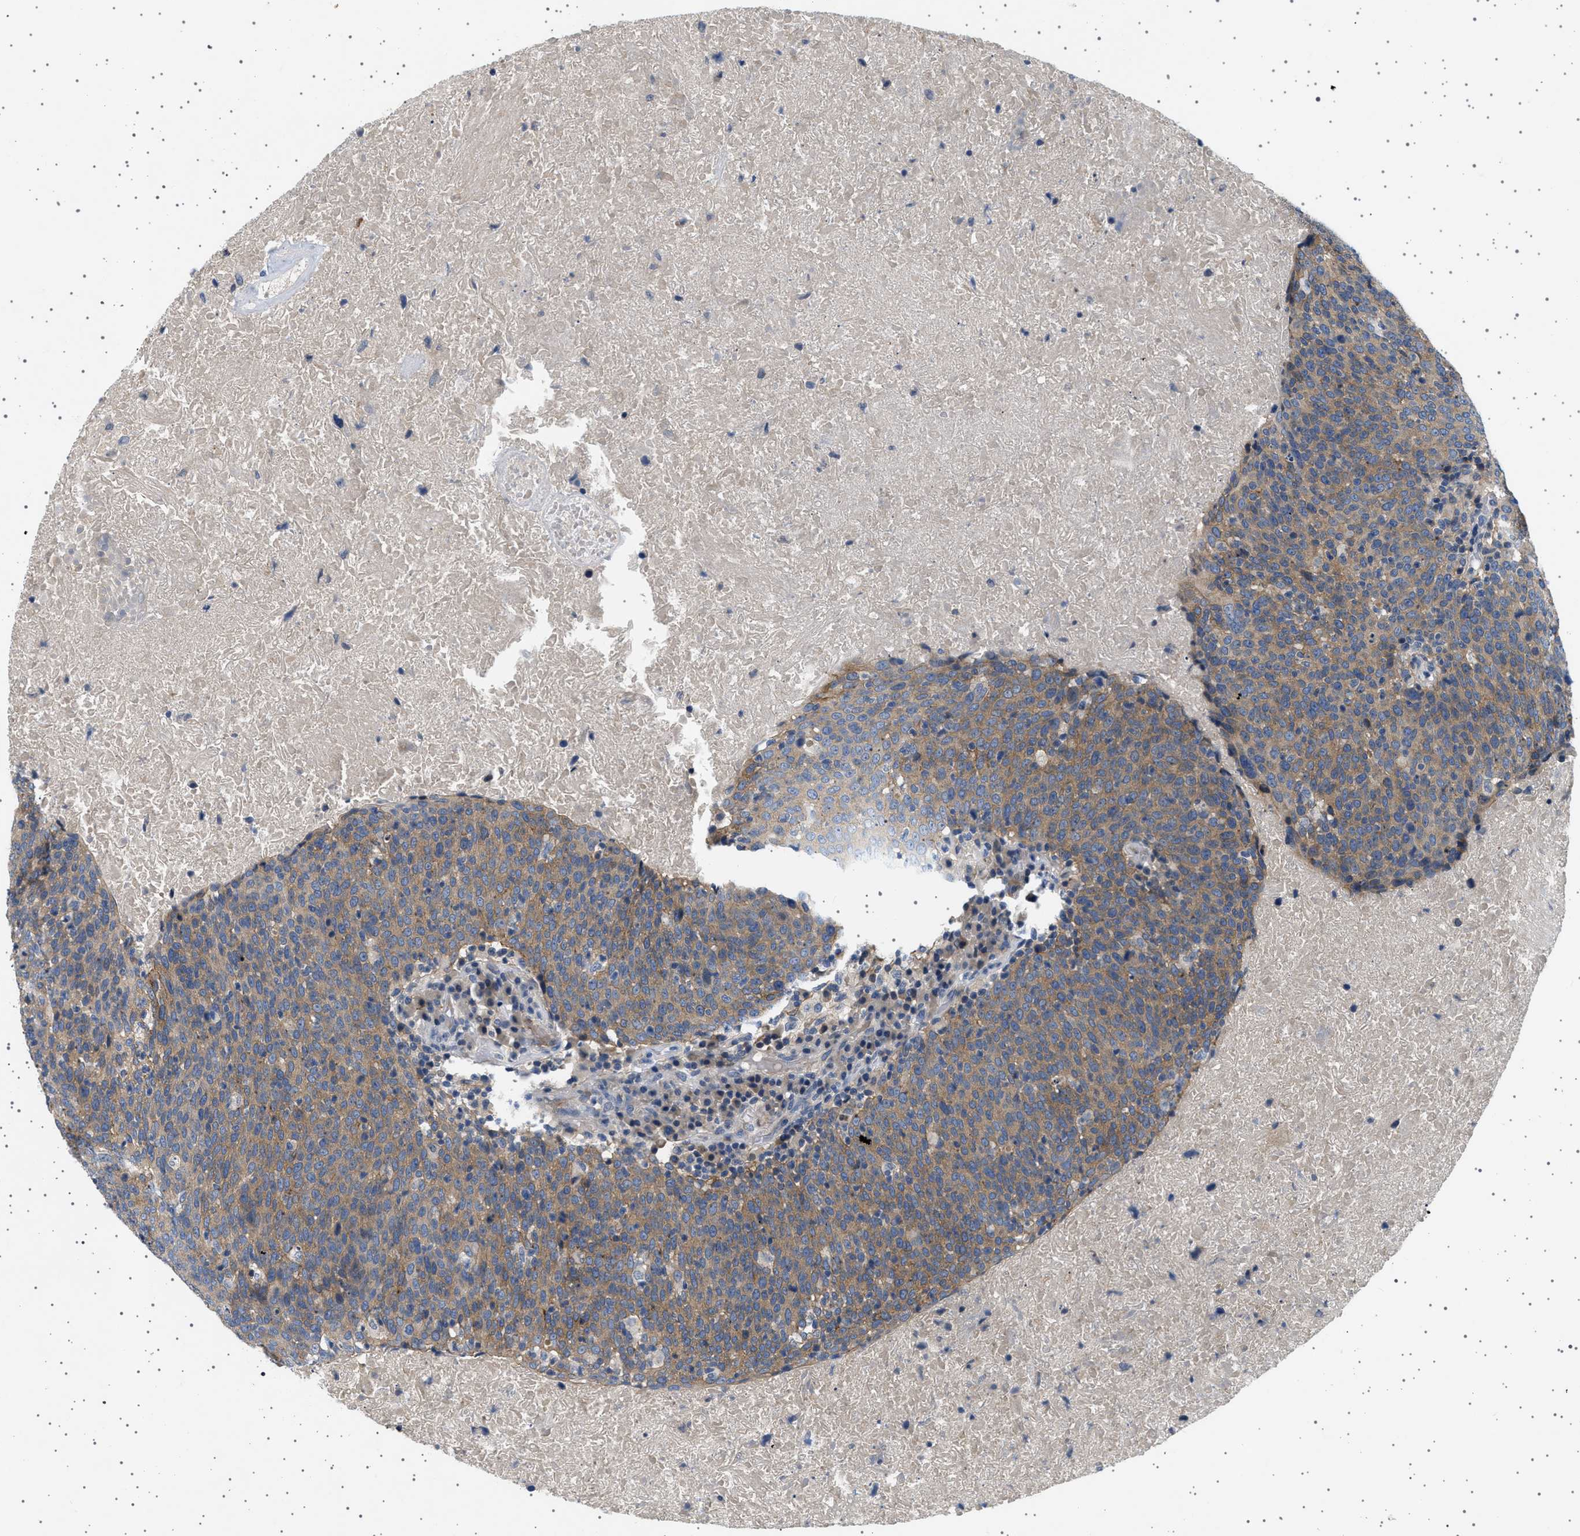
{"staining": {"intensity": "moderate", "quantity": ">75%", "location": "cytoplasmic/membranous"}, "tissue": "head and neck cancer", "cell_type": "Tumor cells", "image_type": "cancer", "snomed": [{"axis": "morphology", "description": "Squamous cell carcinoma, NOS"}, {"axis": "morphology", "description": "Squamous cell carcinoma, metastatic, NOS"}, {"axis": "topography", "description": "Lymph node"}, {"axis": "topography", "description": "Head-Neck"}], "caption": "Head and neck cancer was stained to show a protein in brown. There is medium levels of moderate cytoplasmic/membranous staining in about >75% of tumor cells. Nuclei are stained in blue.", "gene": "PLPP6", "patient": {"sex": "male", "age": 62}}